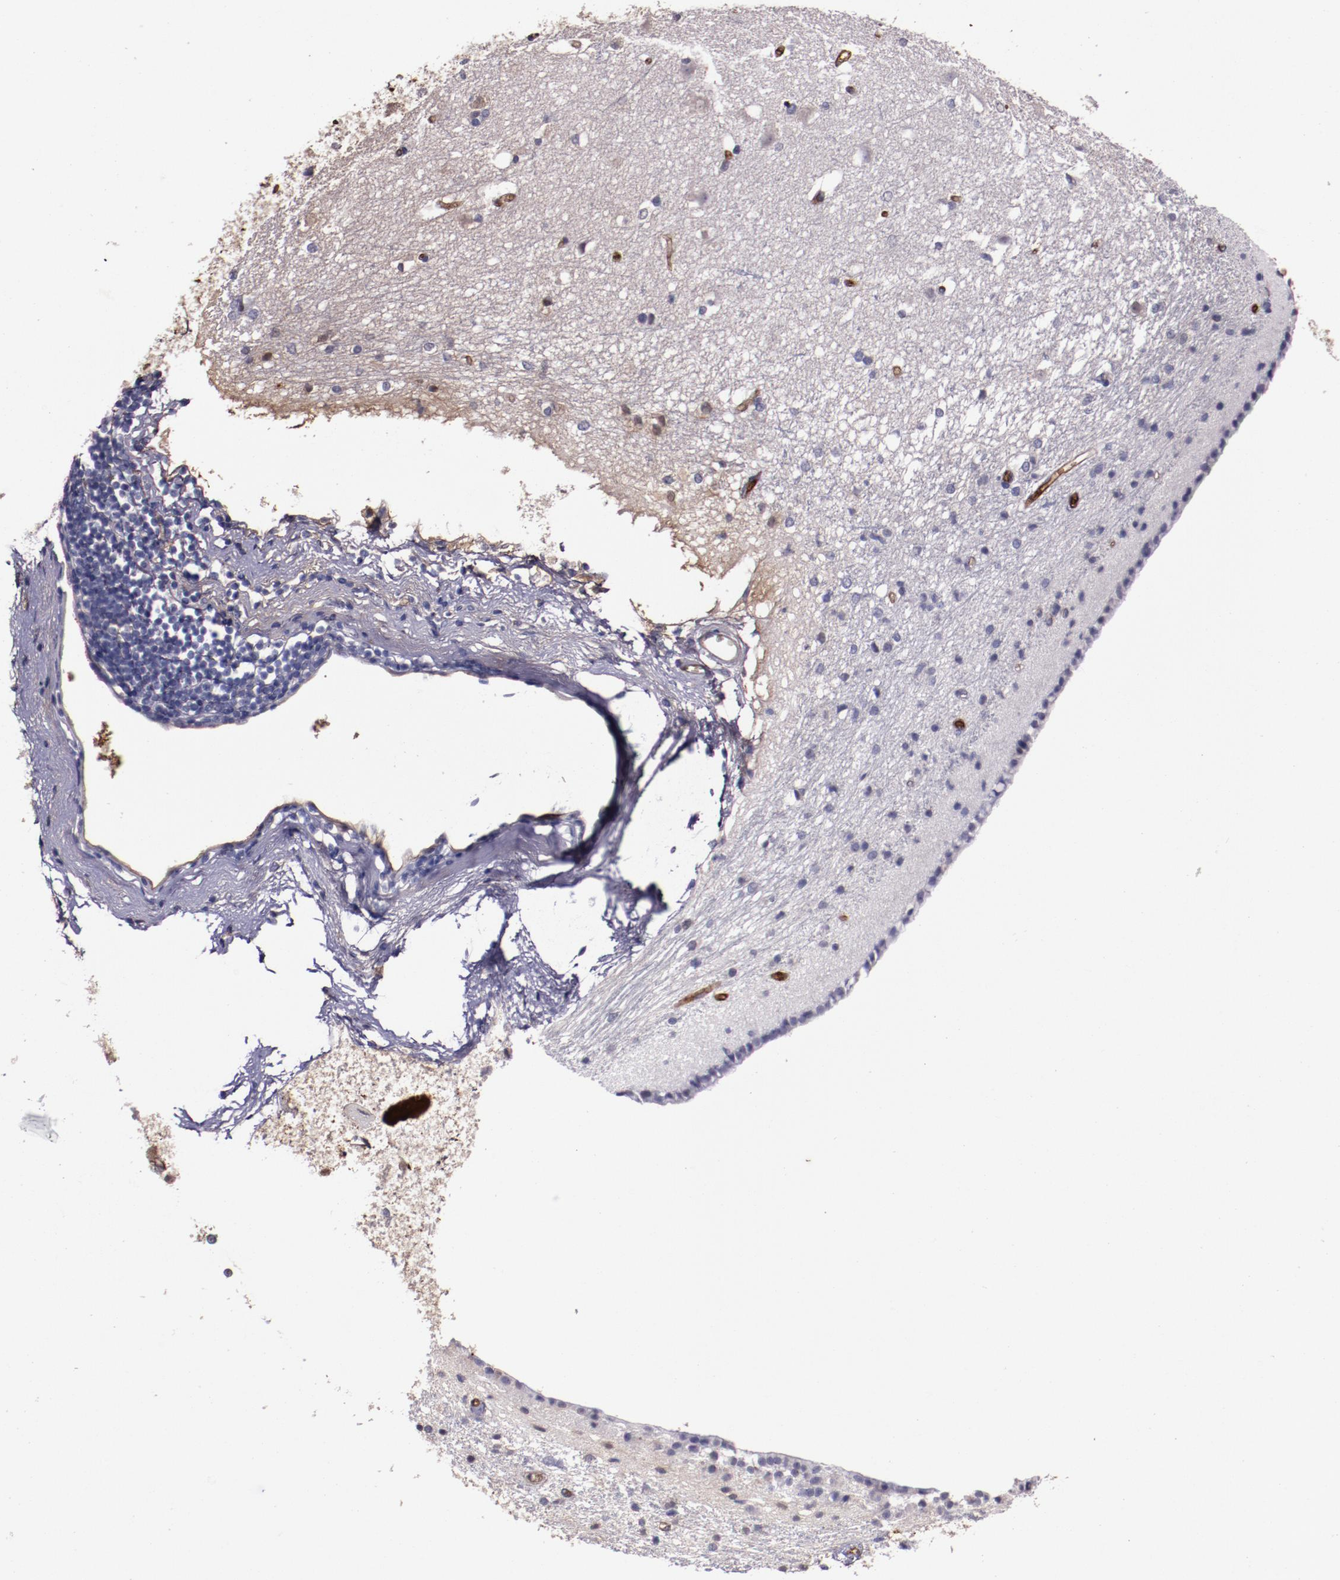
{"staining": {"intensity": "negative", "quantity": "none", "location": "none"}, "tissue": "caudate", "cell_type": "Glial cells", "image_type": "normal", "snomed": [{"axis": "morphology", "description": "Normal tissue, NOS"}, {"axis": "topography", "description": "Lateral ventricle wall"}], "caption": "Glial cells show no significant protein positivity in benign caudate. The staining is performed using DAB (3,3'-diaminobenzidine) brown chromogen with nuclei counter-stained in using hematoxylin.", "gene": "A2M", "patient": {"sex": "female", "age": 19}}